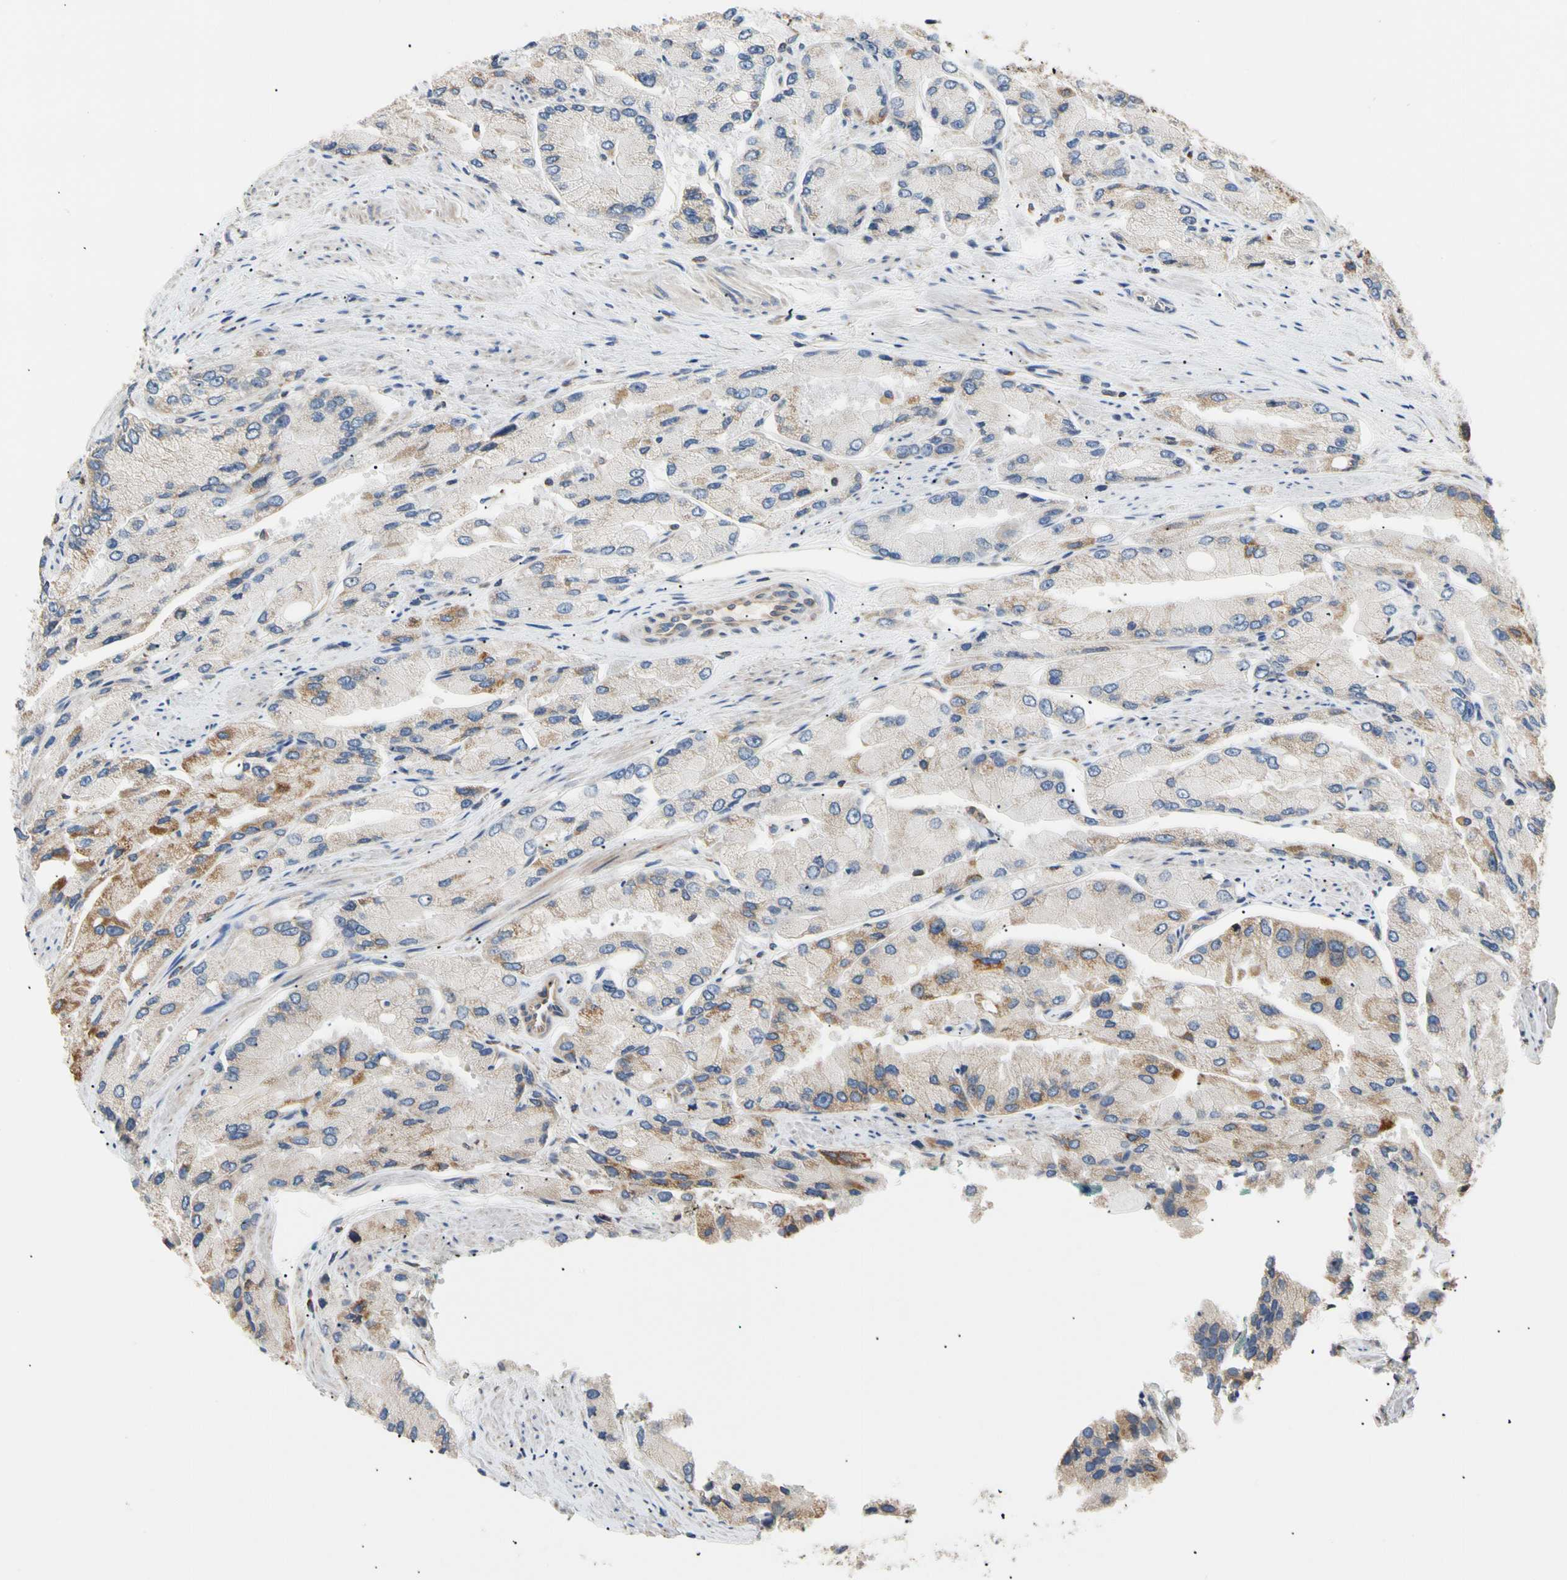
{"staining": {"intensity": "moderate", "quantity": "<25%", "location": "cytoplasmic/membranous"}, "tissue": "prostate cancer", "cell_type": "Tumor cells", "image_type": "cancer", "snomed": [{"axis": "morphology", "description": "Adenocarcinoma, High grade"}, {"axis": "topography", "description": "Prostate"}], "caption": "Protein expression analysis of human prostate adenocarcinoma (high-grade) reveals moderate cytoplasmic/membranous staining in approximately <25% of tumor cells.", "gene": "PLGRKT", "patient": {"sex": "male", "age": 58}}